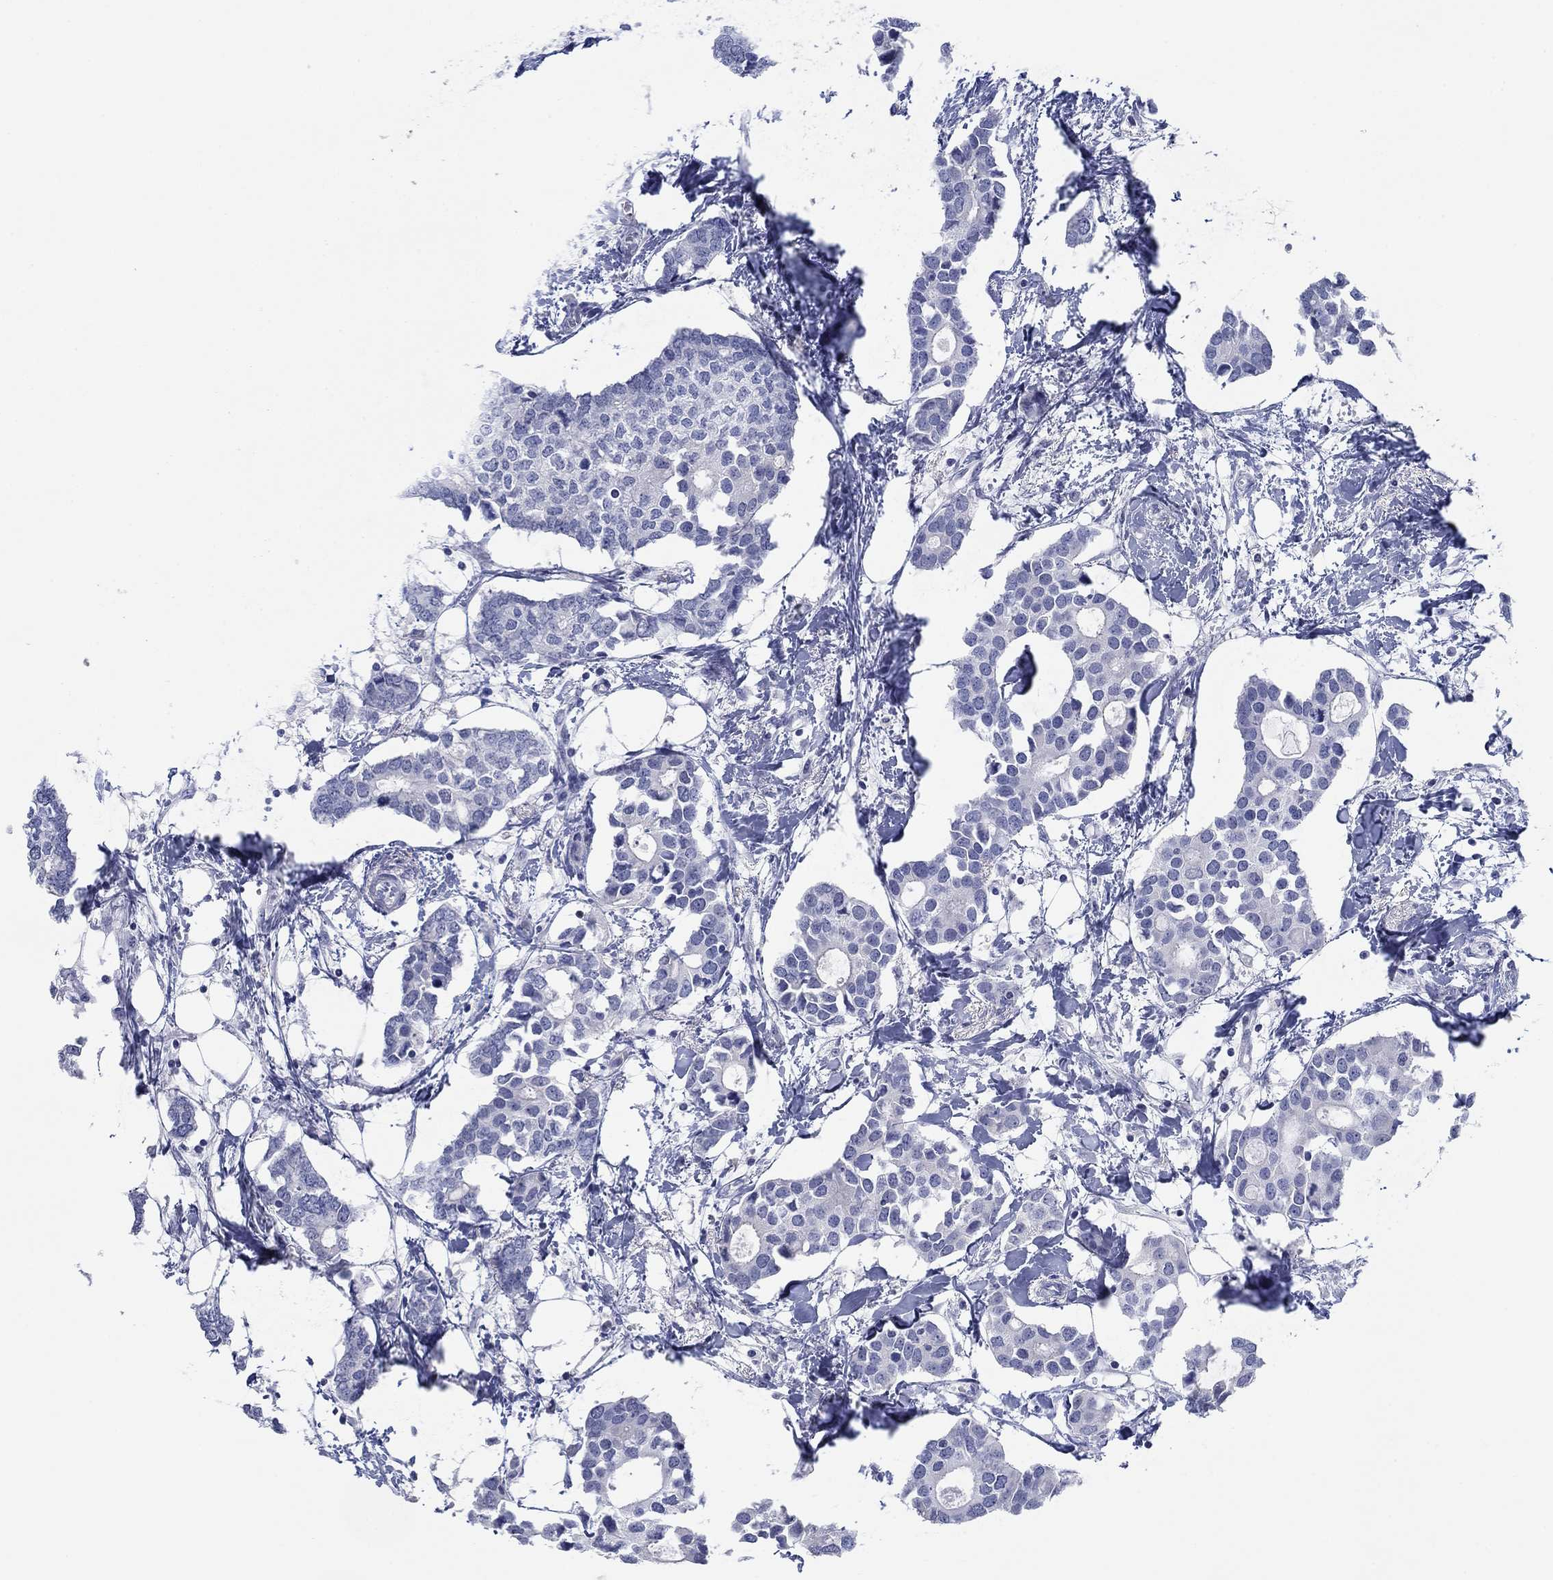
{"staining": {"intensity": "negative", "quantity": "none", "location": "none"}, "tissue": "breast cancer", "cell_type": "Tumor cells", "image_type": "cancer", "snomed": [{"axis": "morphology", "description": "Duct carcinoma"}, {"axis": "topography", "description": "Breast"}], "caption": "Tumor cells are negative for protein expression in human breast cancer (invasive ductal carcinoma).", "gene": "PDYN", "patient": {"sex": "female", "age": 83}}